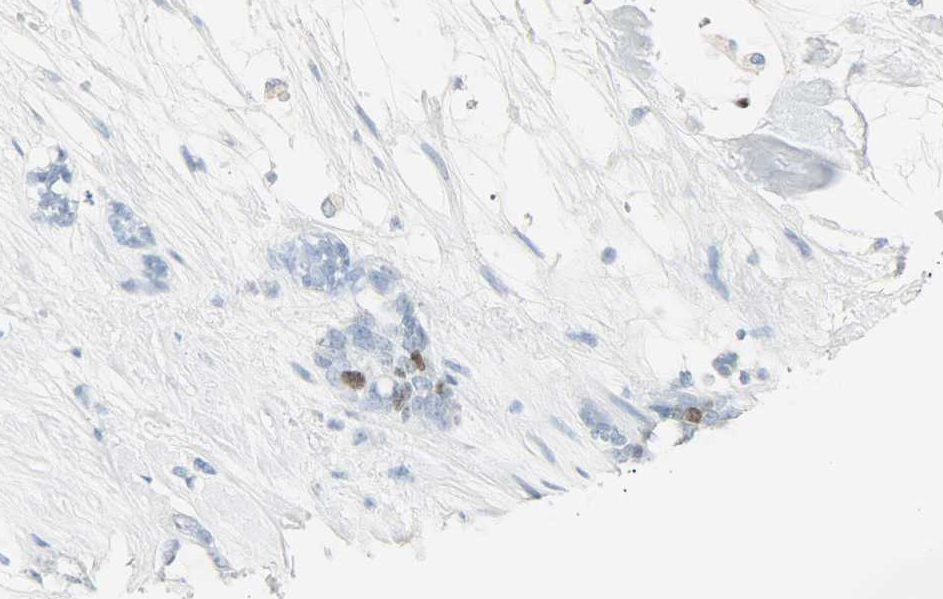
{"staining": {"intensity": "strong", "quantity": "<25%", "location": "nuclear"}, "tissue": "pancreatic cancer", "cell_type": "Tumor cells", "image_type": "cancer", "snomed": [{"axis": "morphology", "description": "Adenocarcinoma, NOS"}, {"axis": "topography", "description": "Pancreas"}], "caption": "High-power microscopy captured an immunohistochemistry (IHC) histopathology image of pancreatic cancer, revealing strong nuclear staining in approximately <25% of tumor cells.", "gene": "HELLS", "patient": {"sex": "female", "age": 73}}